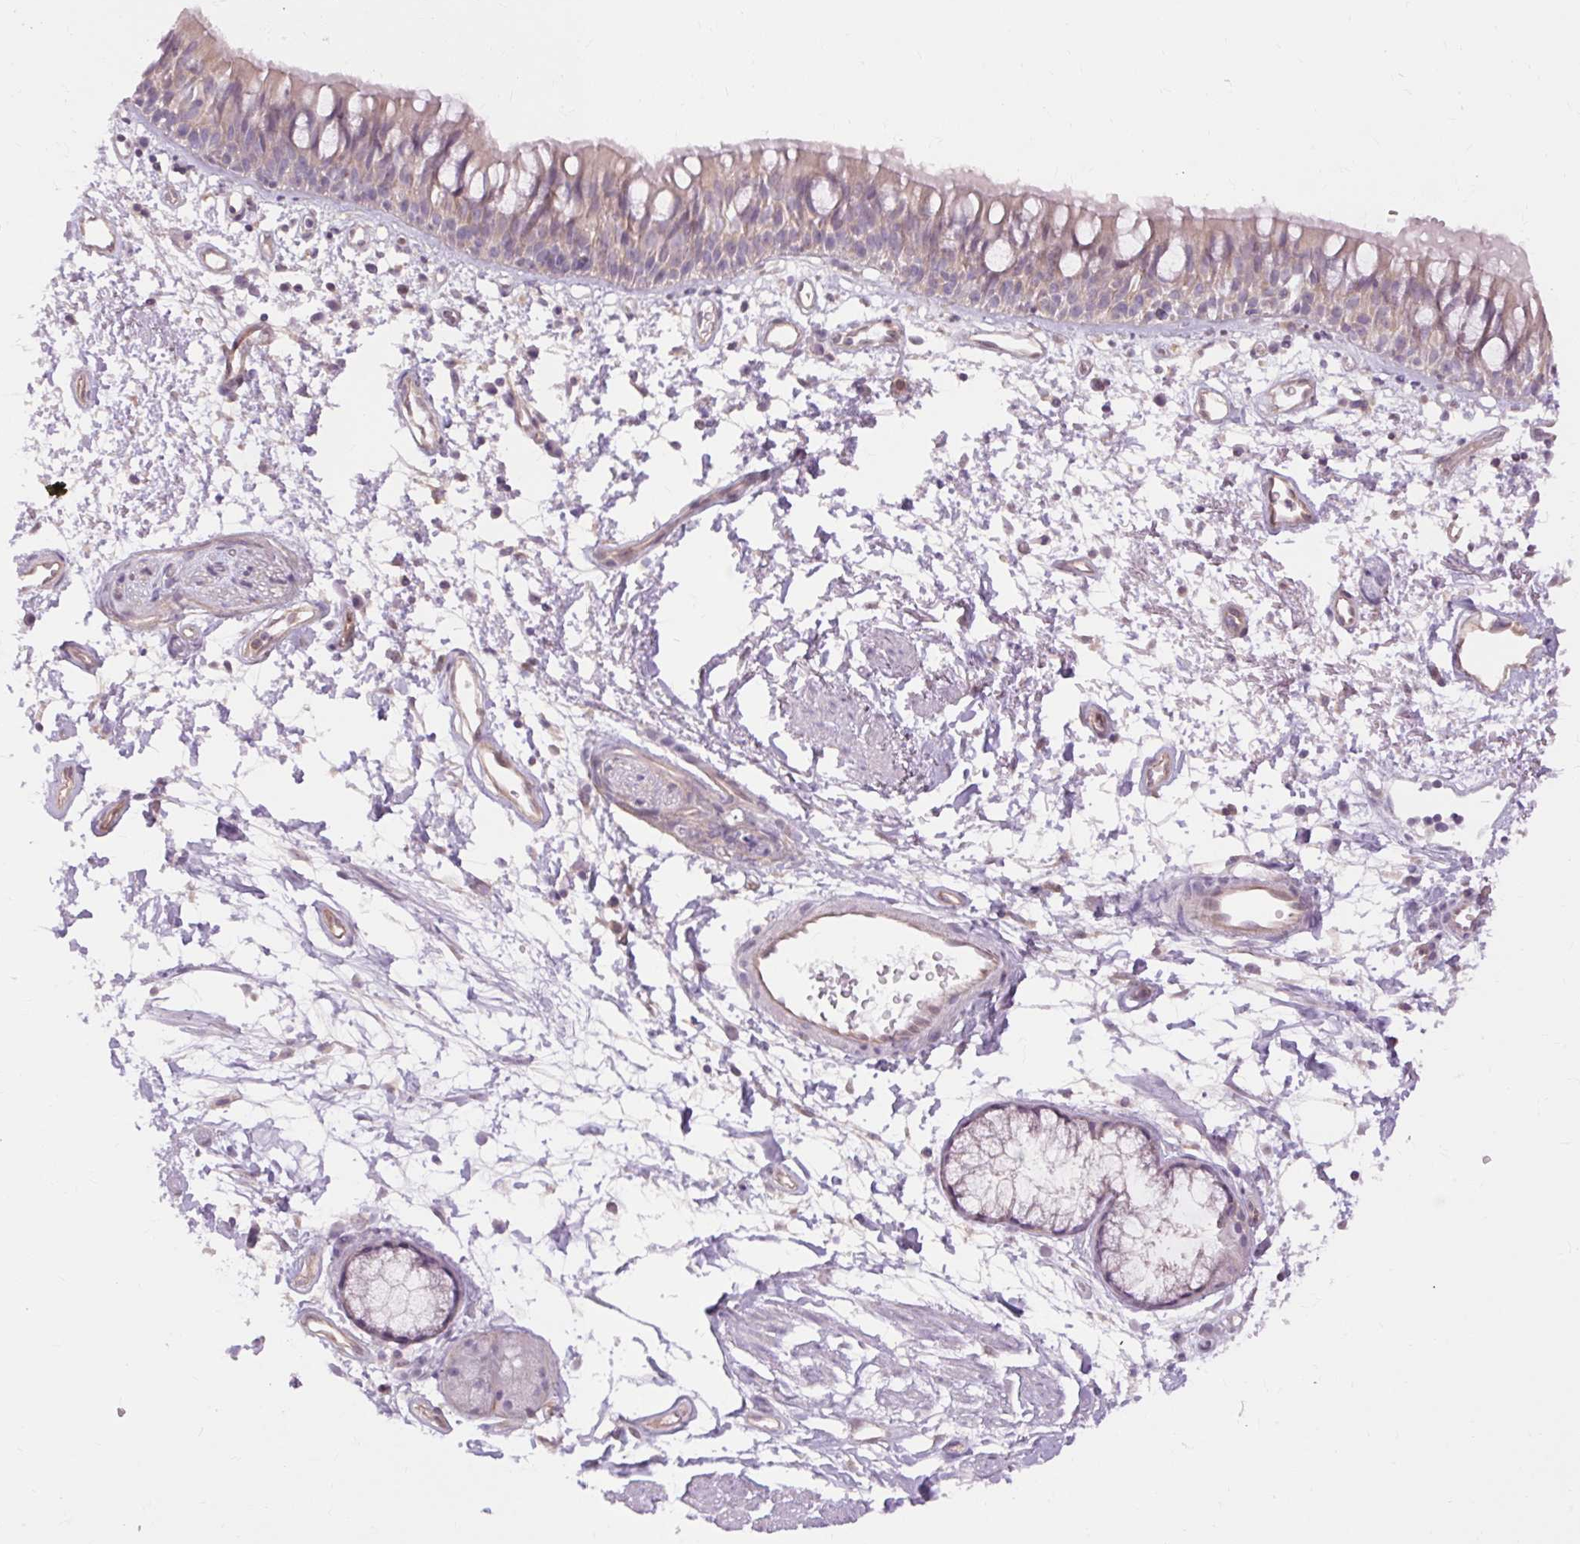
{"staining": {"intensity": "weak", "quantity": "<25%", "location": "cytoplasmic/membranous"}, "tissue": "bronchus", "cell_type": "Respiratory epithelial cells", "image_type": "normal", "snomed": [{"axis": "morphology", "description": "Normal tissue, NOS"}, {"axis": "morphology", "description": "Squamous cell carcinoma, NOS"}, {"axis": "topography", "description": "Cartilage tissue"}, {"axis": "topography", "description": "Bronchus"}, {"axis": "topography", "description": "Lung"}], "caption": "IHC histopathology image of unremarkable bronchus: bronchus stained with DAB exhibits no significant protein expression in respiratory epithelial cells. (DAB (3,3'-diaminobenzidine) IHC visualized using brightfield microscopy, high magnification).", "gene": "TM6SF1", "patient": {"sex": "male", "age": 66}}